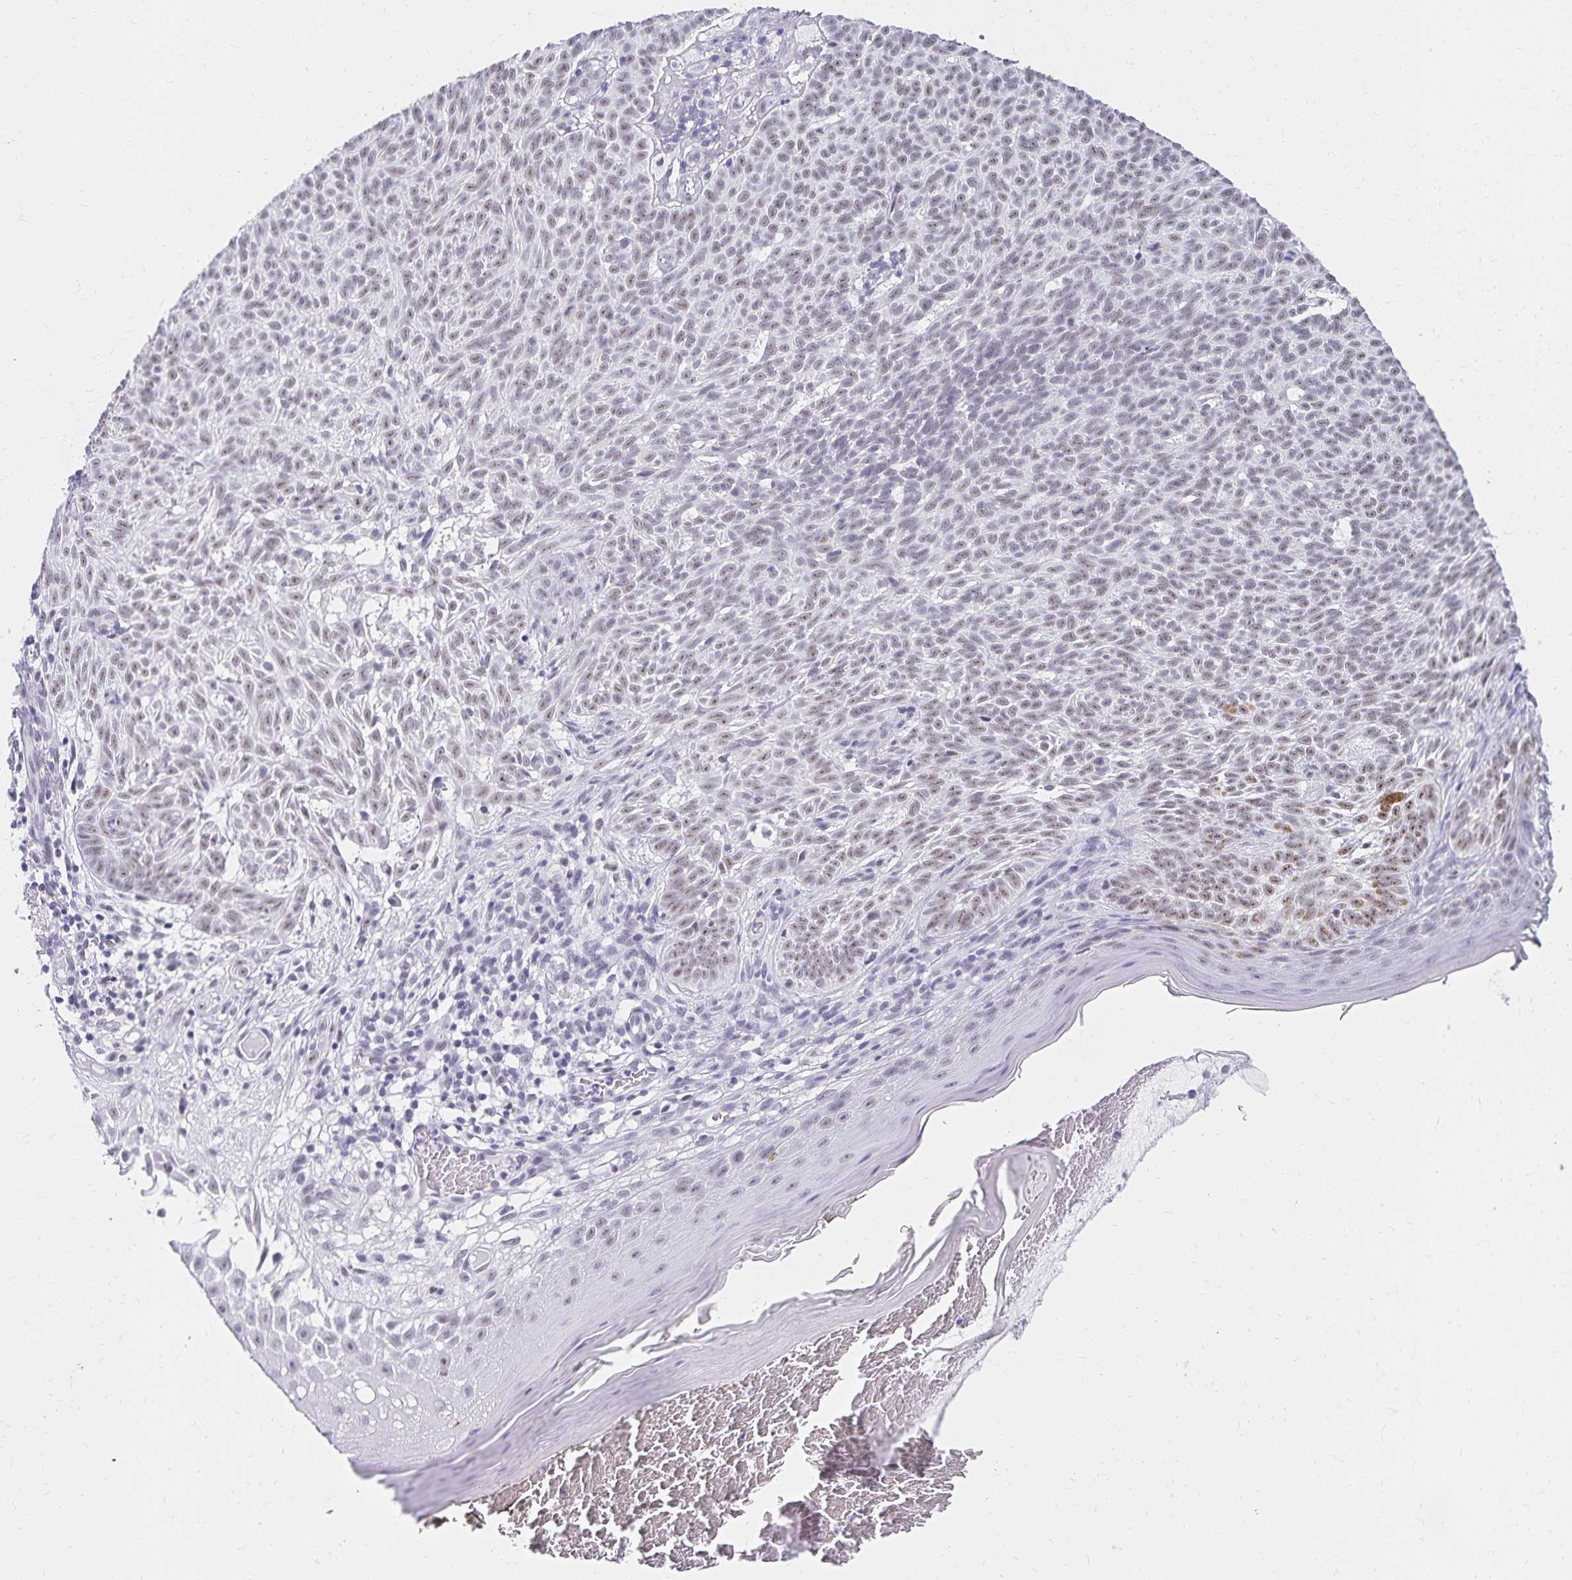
{"staining": {"intensity": "weak", "quantity": "25%-75%", "location": "nuclear"}, "tissue": "skin cancer", "cell_type": "Tumor cells", "image_type": "cancer", "snomed": [{"axis": "morphology", "description": "Basal cell carcinoma"}, {"axis": "topography", "description": "Skin"}], "caption": "Brown immunohistochemical staining in human skin cancer (basal cell carcinoma) displays weak nuclear expression in approximately 25%-75% of tumor cells.", "gene": "C20orf85", "patient": {"sex": "male", "age": 78}}